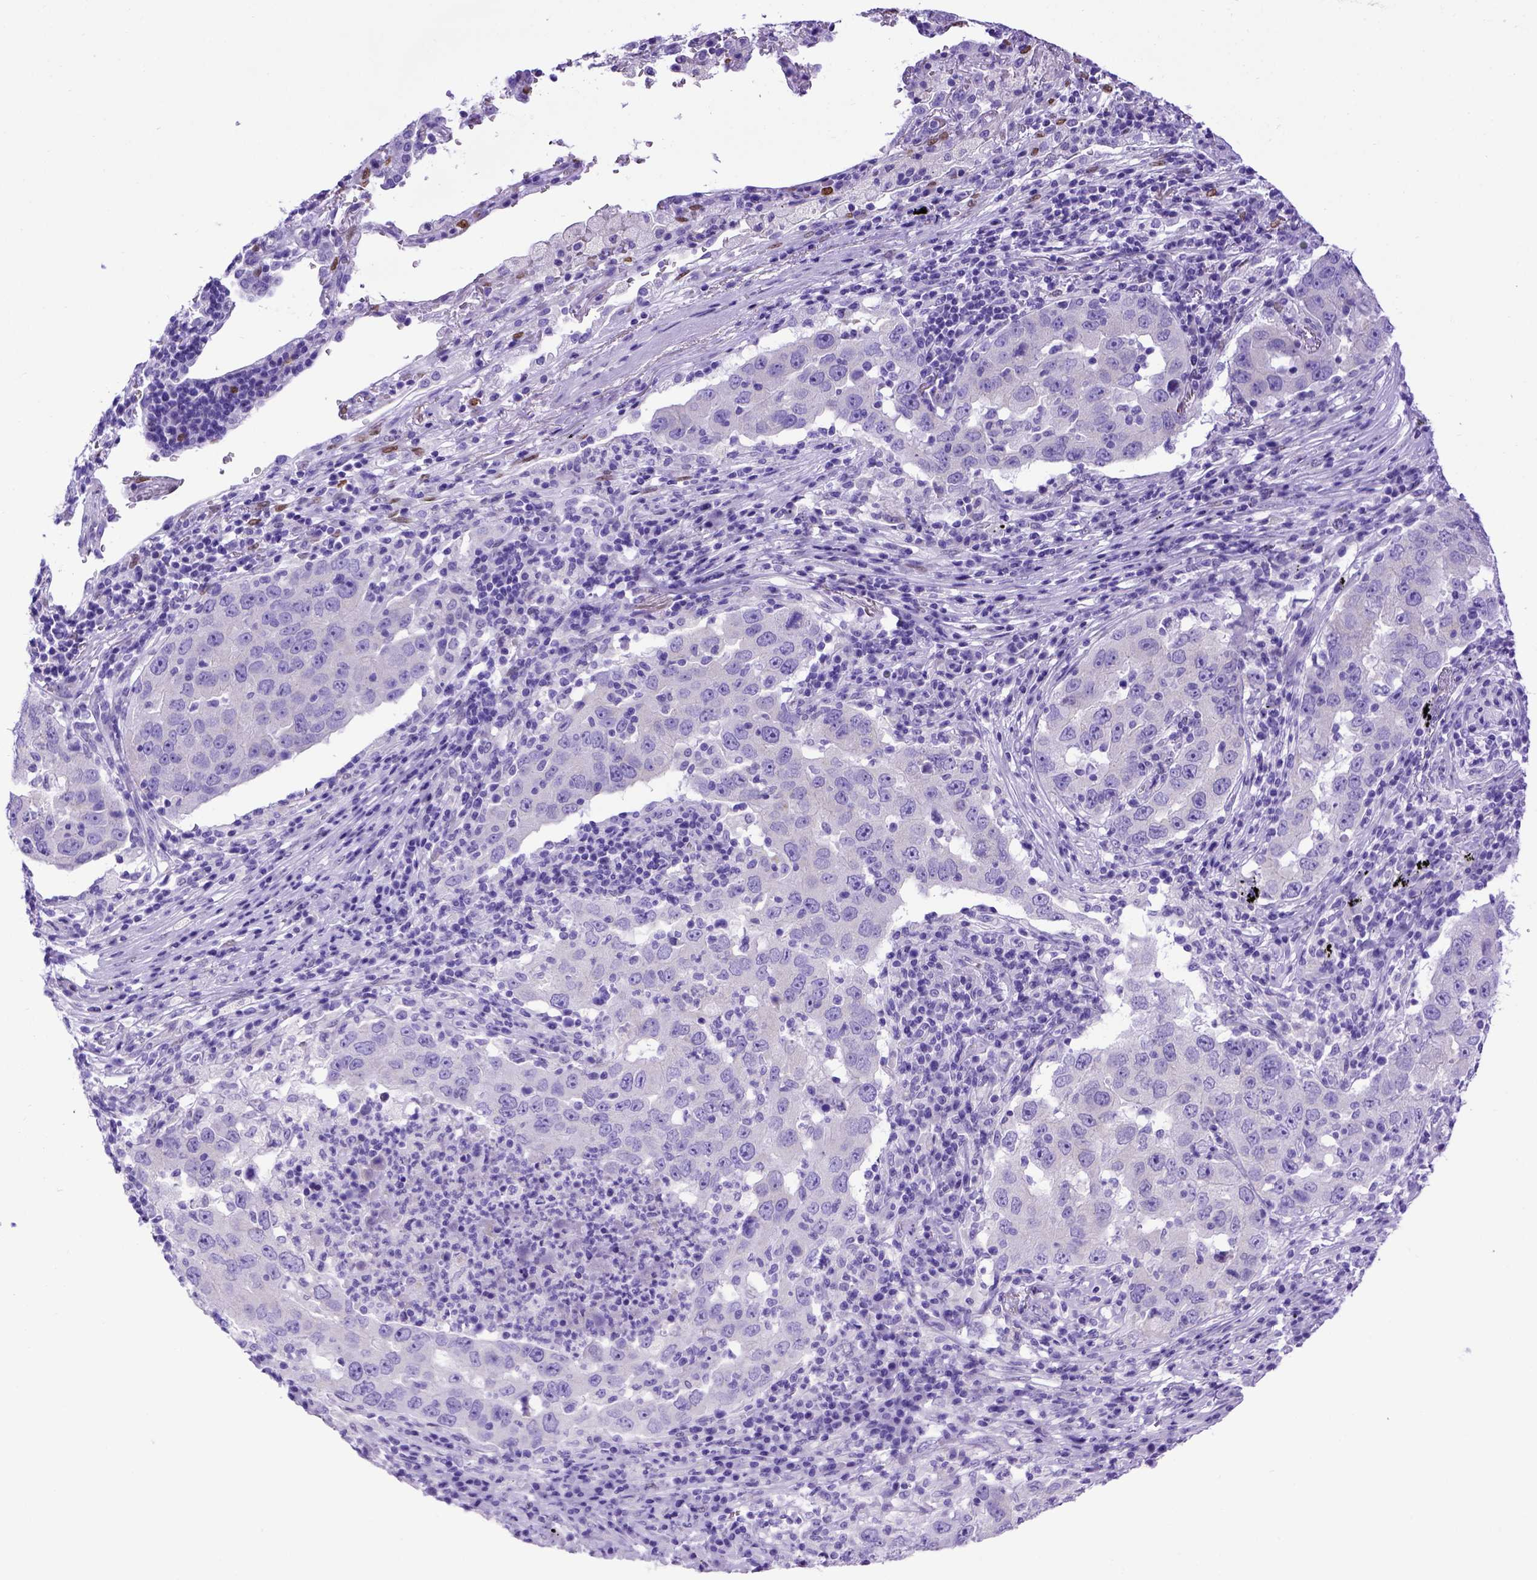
{"staining": {"intensity": "negative", "quantity": "none", "location": "none"}, "tissue": "lung cancer", "cell_type": "Tumor cells", "image_type": "cancer", "snomed": [{"axis": "morphology", "description": "Adenocarcinoma, NOS"}, {"axis": "topography", "description": "Lung"}], "caption": "An immunohistochemistry histopathology image of lung adenocarcinoma is shown. There is no staining in tumor cells of lung adenocarcinoma. (DAB (3,3'-diaminobenzidine) immunohistochemistry, high magnification).", "gene": "MEOX2", "patient": {"sex": "male", "age": 73}}